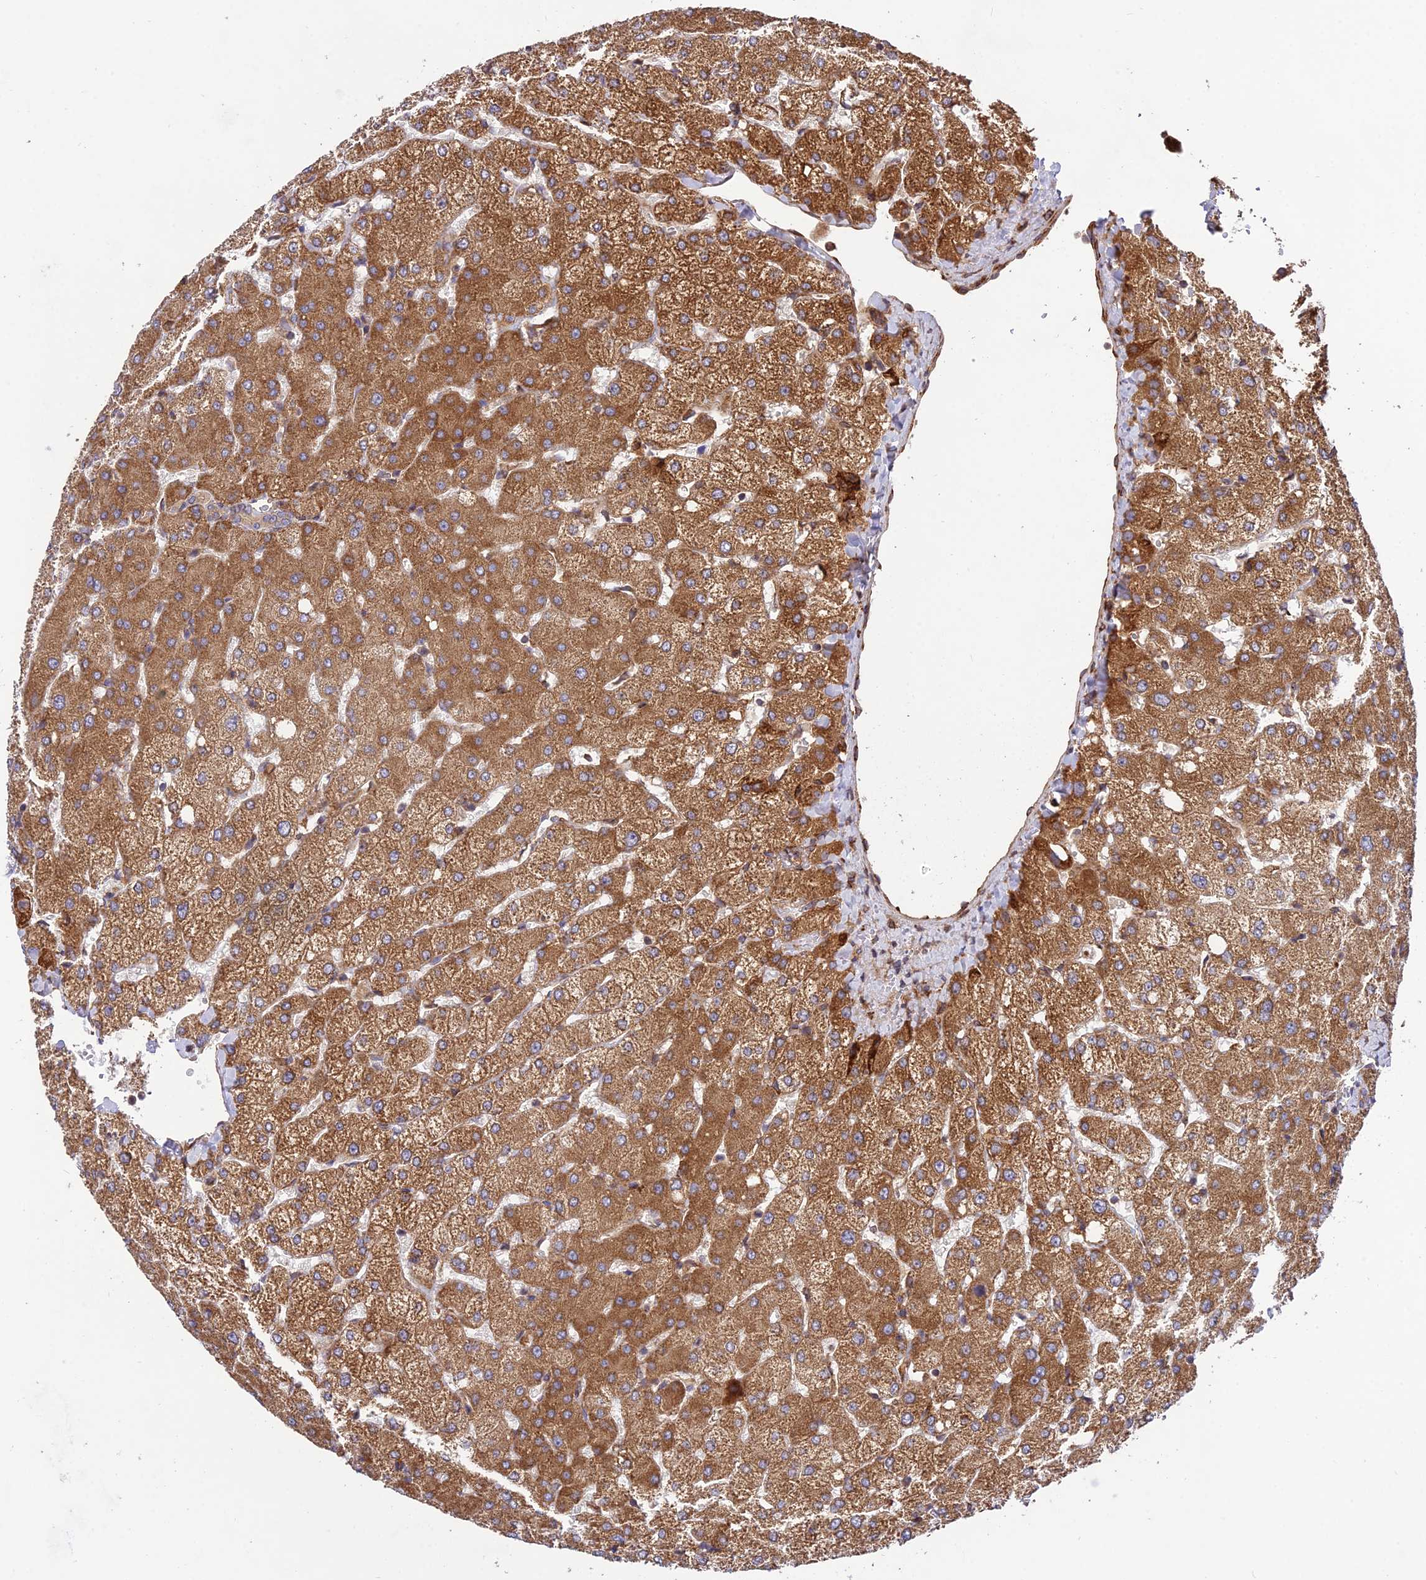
{"staining": {"intensity": "weak", "quantity": "<25%", "location": "cytoplasmic/membranous"}, "tissue": "liver", "cell_type": "Cholangiocytes", "image_type": "normal", "snomed": [{"axis": "morphology", "description": "Normal tissue, NOS"}, {"axis": "topography", "description": "Liver"}], "caption": "This image is of unremarkable liver stained with IHC to label a protein in brown with the nuclei are counter-stained blue. There is no expression in cholangiocytes. (DAB (3,3'-diaminobenzidine) IHC, high magnification).", "gene": "ROCK1", "patient": {"sex": "female", "age": 54}}